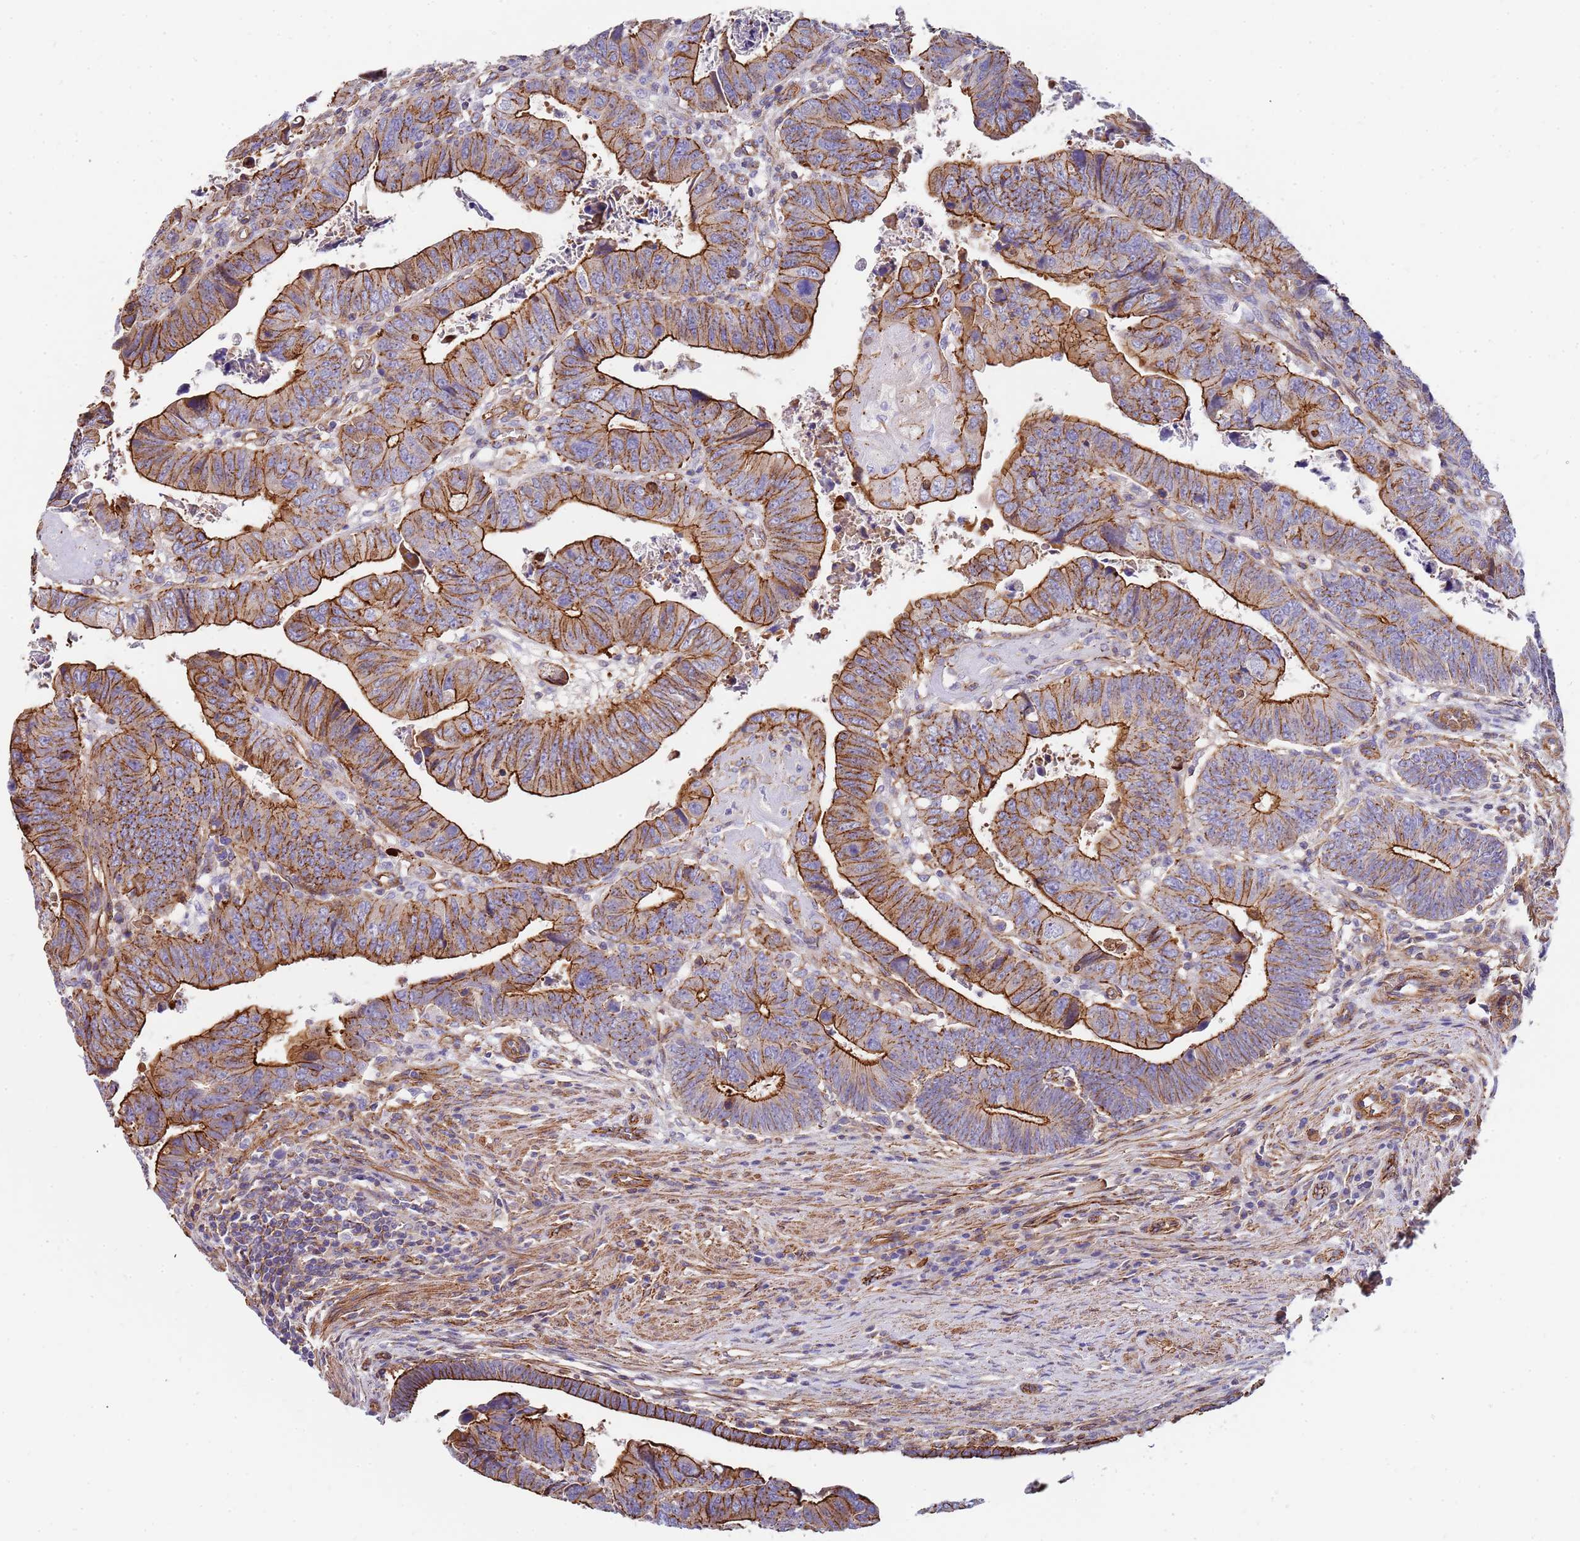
{"staining": {"intensity": "strong", "quantity": ">75%", "location": "cytoplasmic/membranous"}, "tissue": "colorectal cancer", "cell_type": "Tumor cells", "image_type": "cancer", "snomed": [{"axis": "morphology", "description": "Normal tissue, NOS"}, {"axis": "morphology", "description": "Adenocarcinoma, NOS"}, {"axis": "topography", "description": "Rectum"}], "caption": "A photomicrograph of colorectal cancer (adenocarcinoma) stained for a protein shows strong cytoplasmic/membranous brown staining in tumor cells. The staining was performed using DAB (3,3'-diaminobenzidine) to visualize the protein expression in brown, while the nuclei were stained in blue with hematoxylin (Magnification: 20x).", "gene": "GFRAL", "patient": {"sex": "female", "age": 65}}